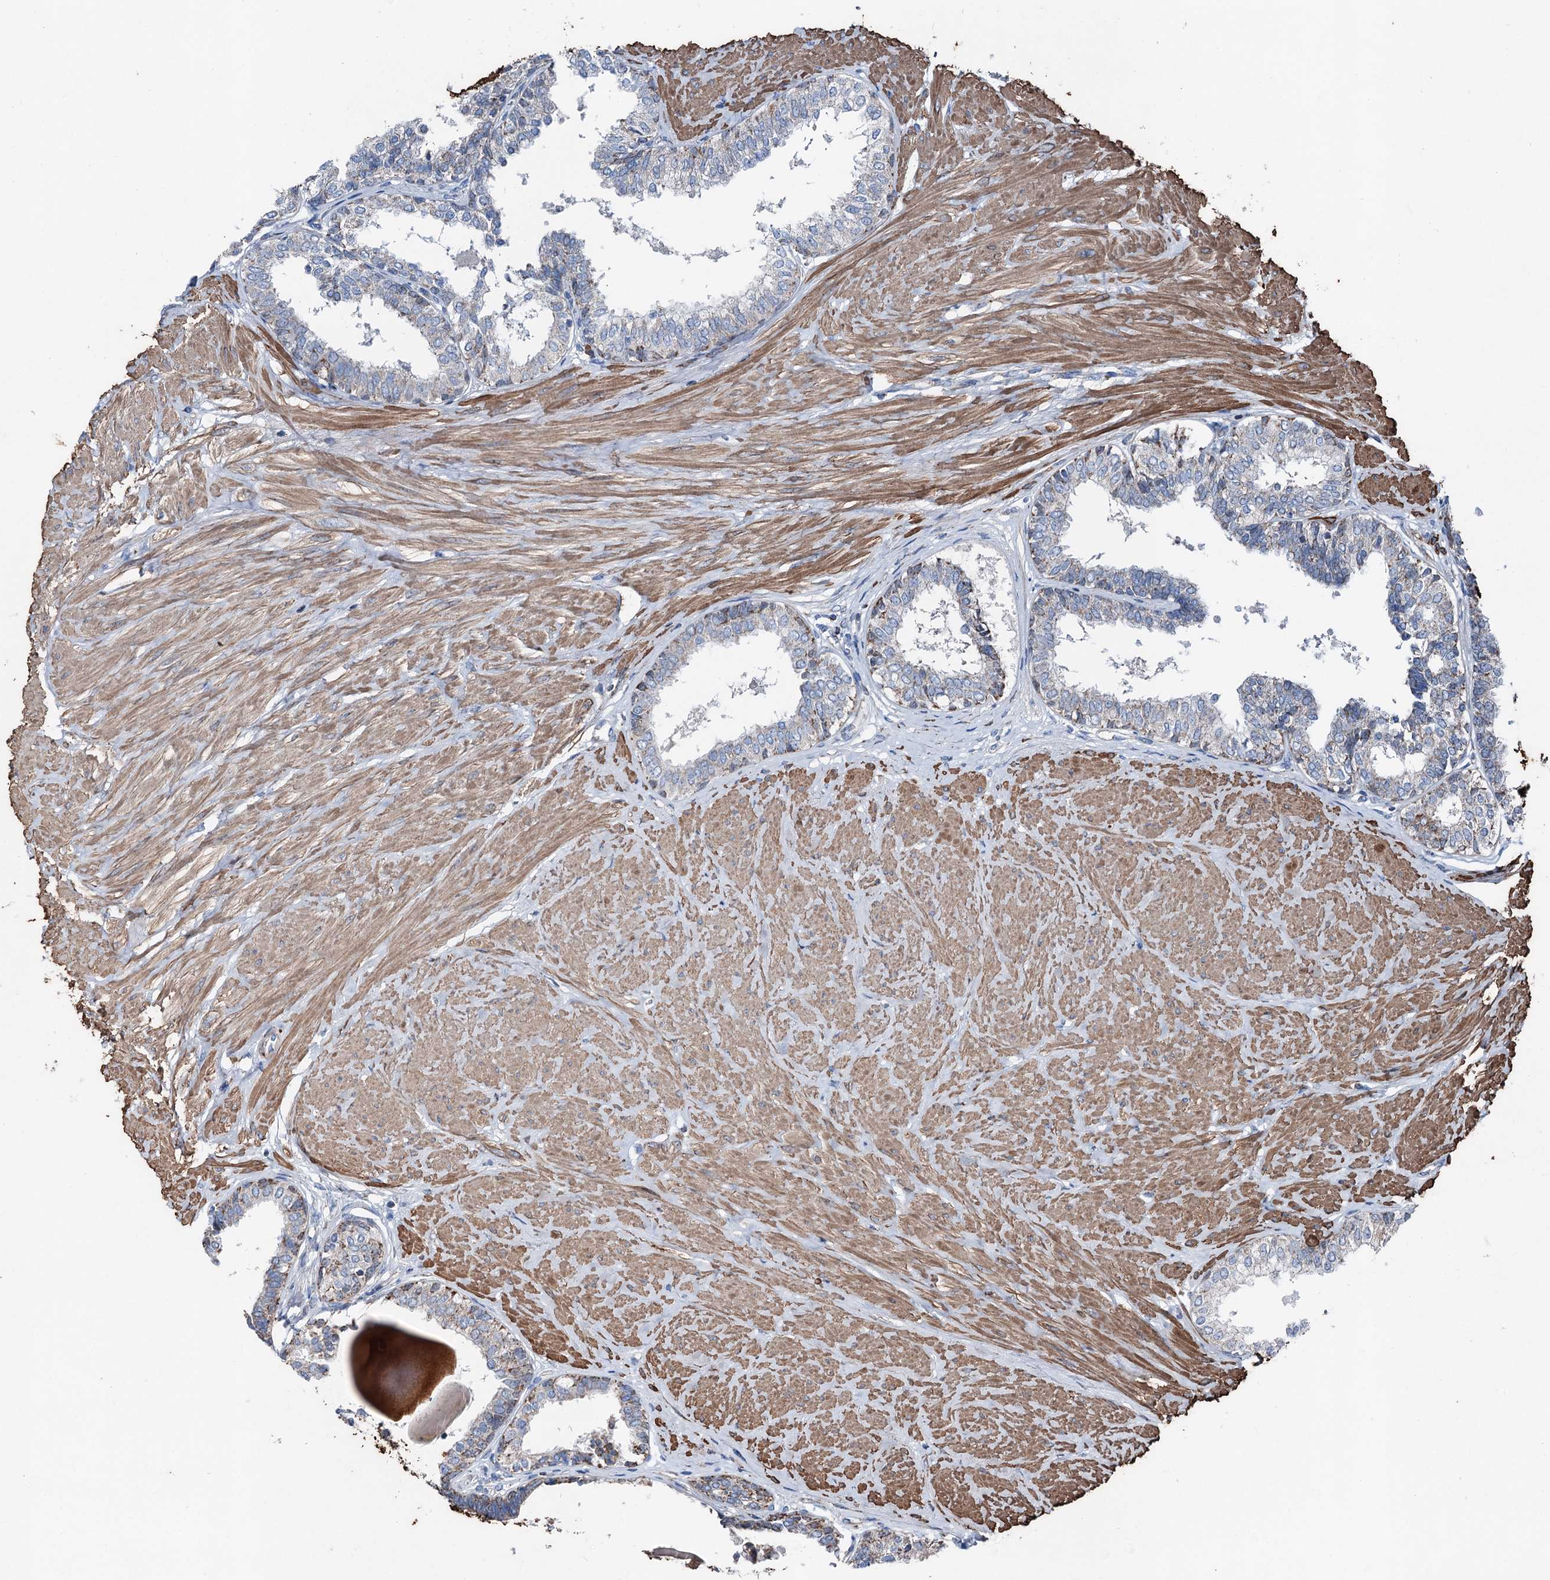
{"staining": {"intensity": "moderate", "quantity": "<25%", "location": "cytoplasmic/membranous"}, "tissue": "prostate", "cell_type": "Glandular cells", "image_type": "normal", "snomed": [{"axis": "morphology", "description": "Normal tissue, NOS"}, {"axis": "topography", "description": "Prostate"}], "caption": "Immunohistochemistry of unremarkable prostate reveals low levels of moderate cytoplasmic/membranous expression in approximately <25% of glandular cells. (Stains: DAB in brown, nuclei in blue, Microscopy: brightfield microscopy at high magnification).", "gene": "DDIAS", "patient": {"sex": "male", "age": 48}}